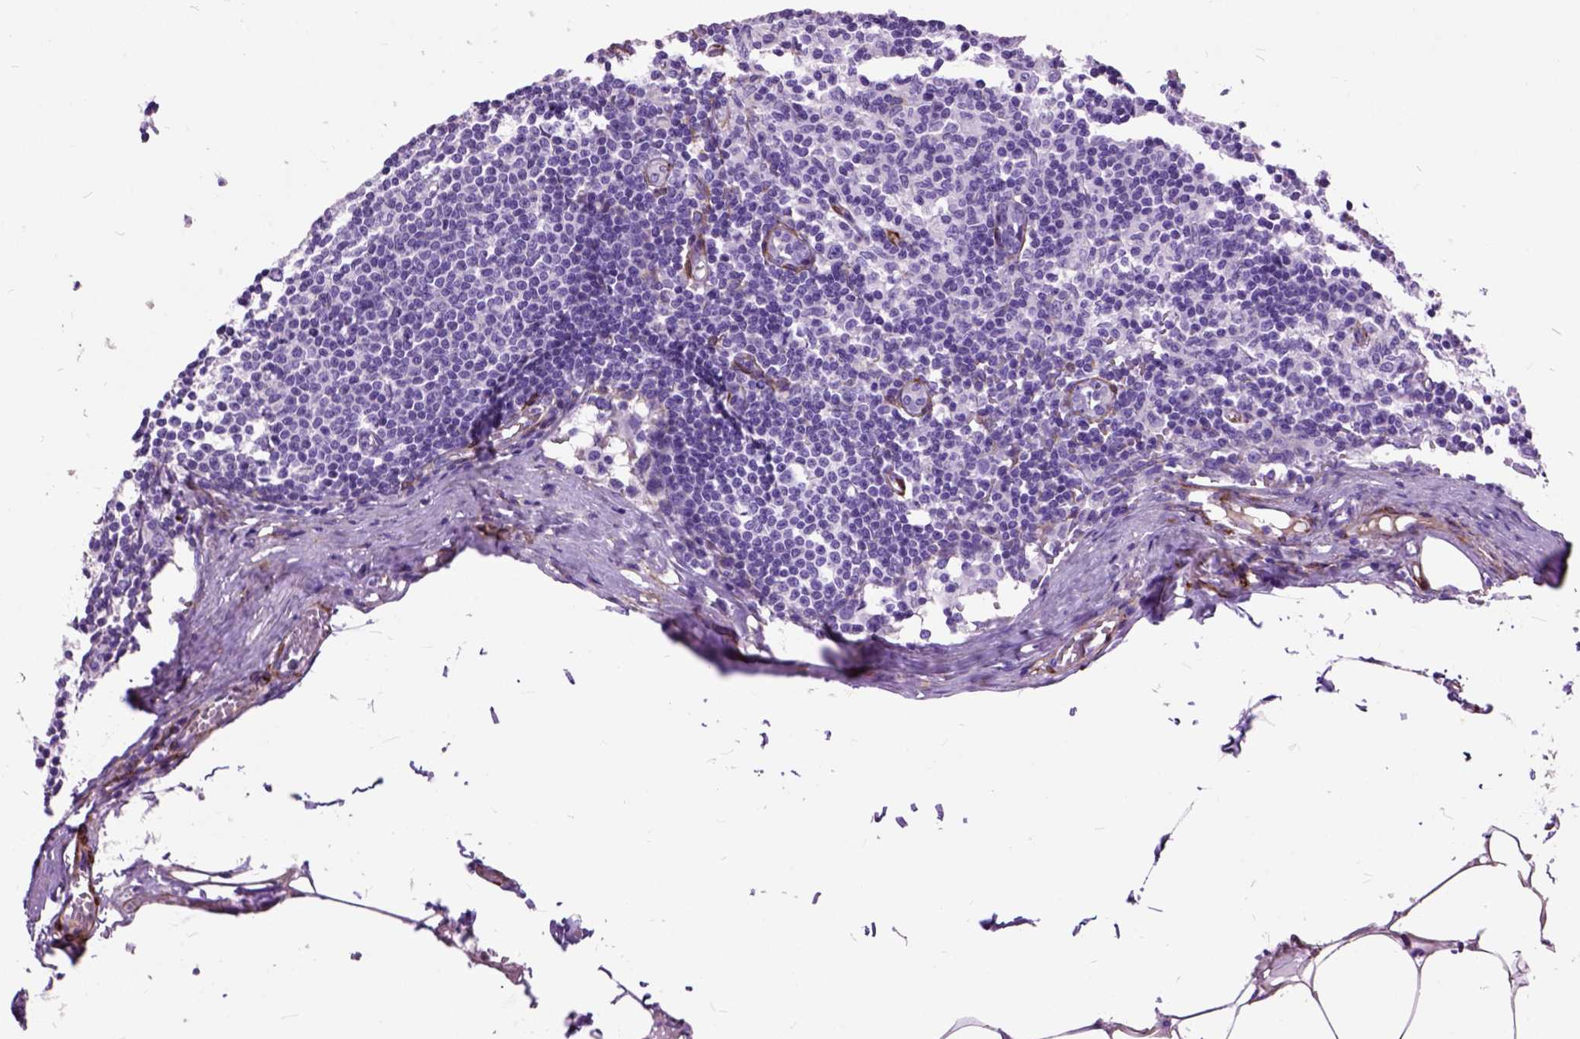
{"staining": {"intensity": "negative", "quantity": "none", "location": "none"}, "tissue": "lymph node", "cell_type": "Germinal center cells", "image_type": "normal", "snomed": [{"axis": "morphology", "description": "Normal tissue, NOS"}, {"axis": "topography", "description": "Lymph node"}], "caption": "Immunohistochemistry of normal human lymph node exhibits no expression in germinal center cells. (DAB IHC visualized using brightfield microscopy, high magnification).", "gene": "MAPT", "patient": {"sex": "female", "age": 69}}